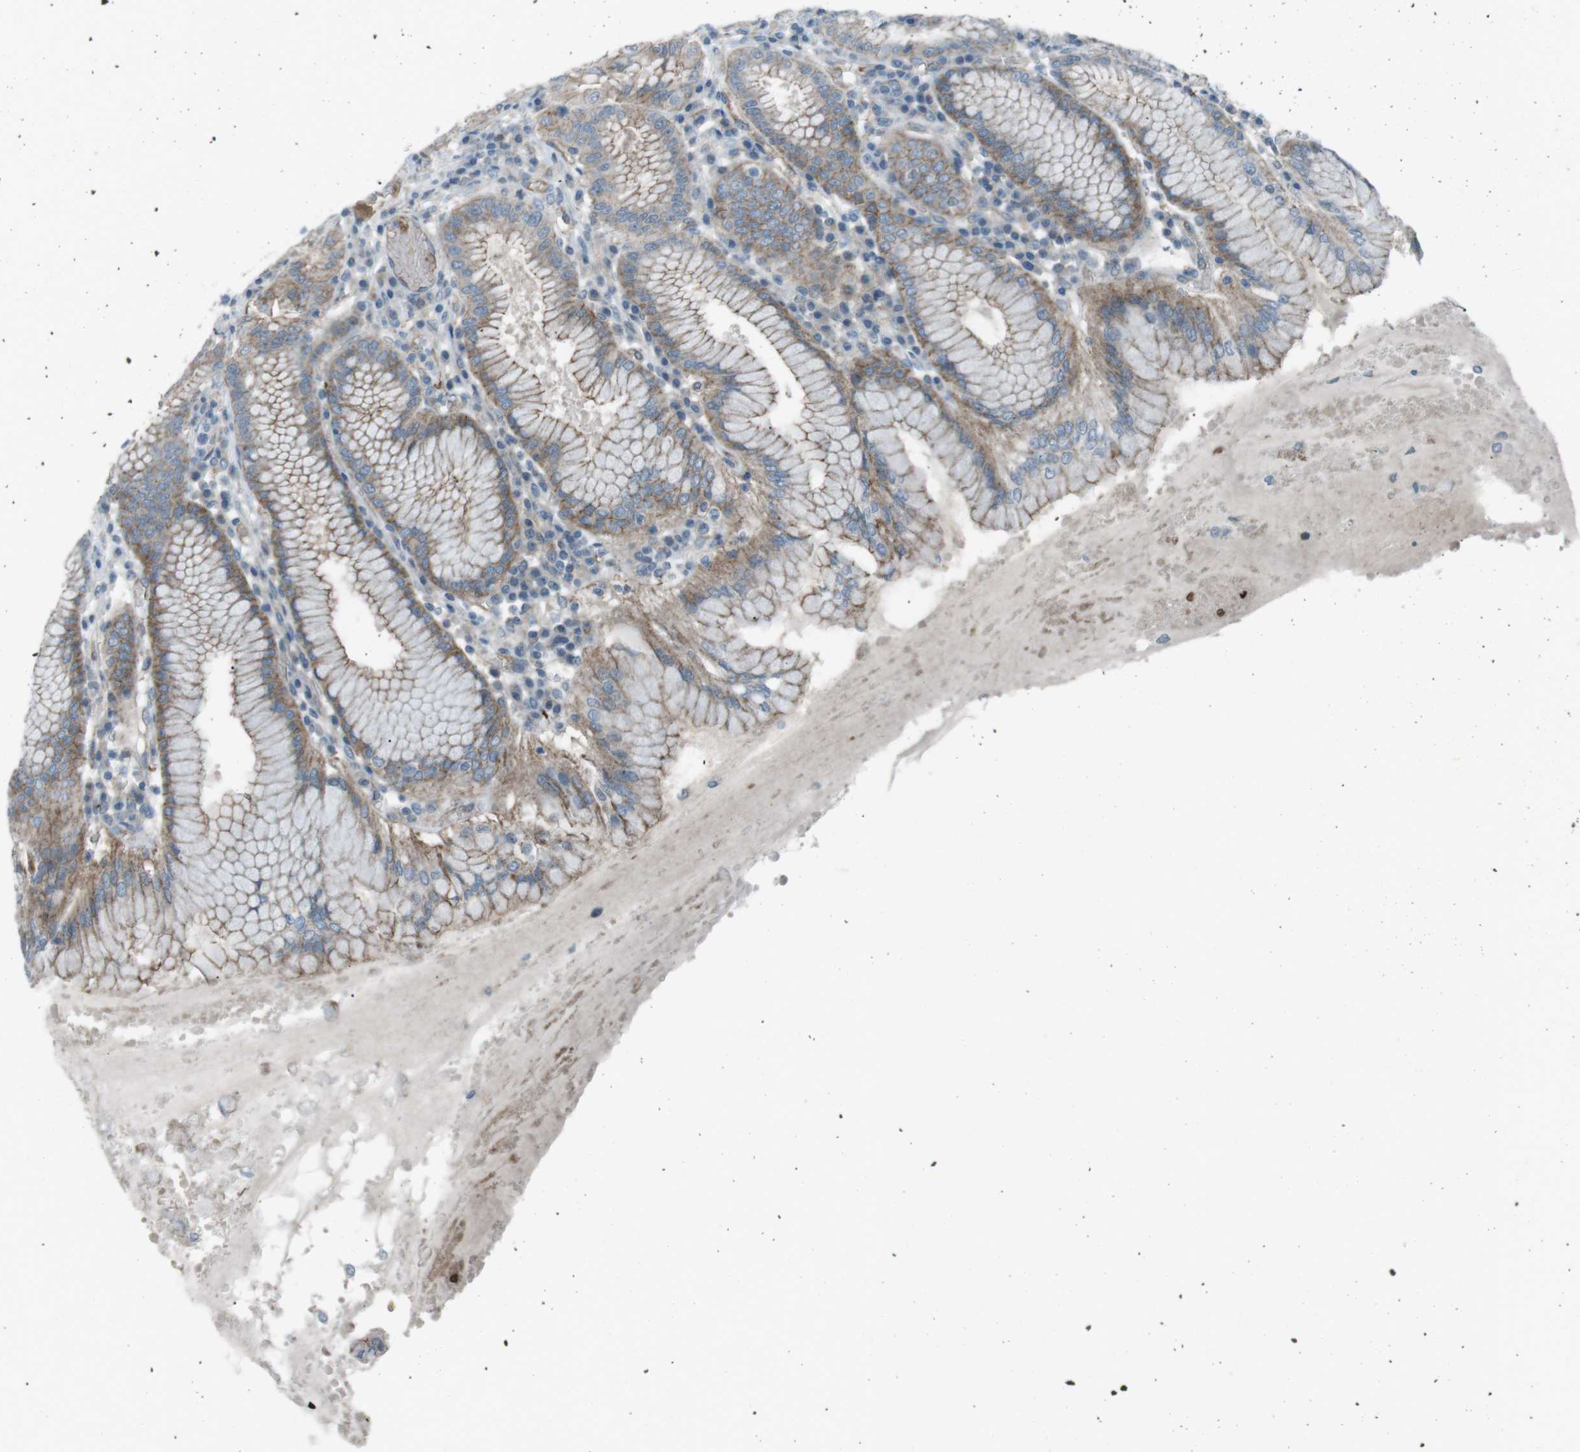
{"staining": {"intensity": "moderate", "quantity": "25%-75%", "location": "cytoplasmic/membranous"}, "tissue": "stomach", "cell_type": "Glandular cells", "image_type": "normal", "snomed": [{"axis": "morphology", "description": "Normal tissue, NOS"}, {"axis": "topography", "description": "Stomach"}, {"axis": "topography", "description": "Stomach, lower"}], "caption": "Glandular cells exhibit medium levels of moderate cytoplasmic/membranous positivity in approximately 25%-75% of cells in benign stomach.", "gene": "SPTA1", "patient": {"sex": "female", "age": 56}}